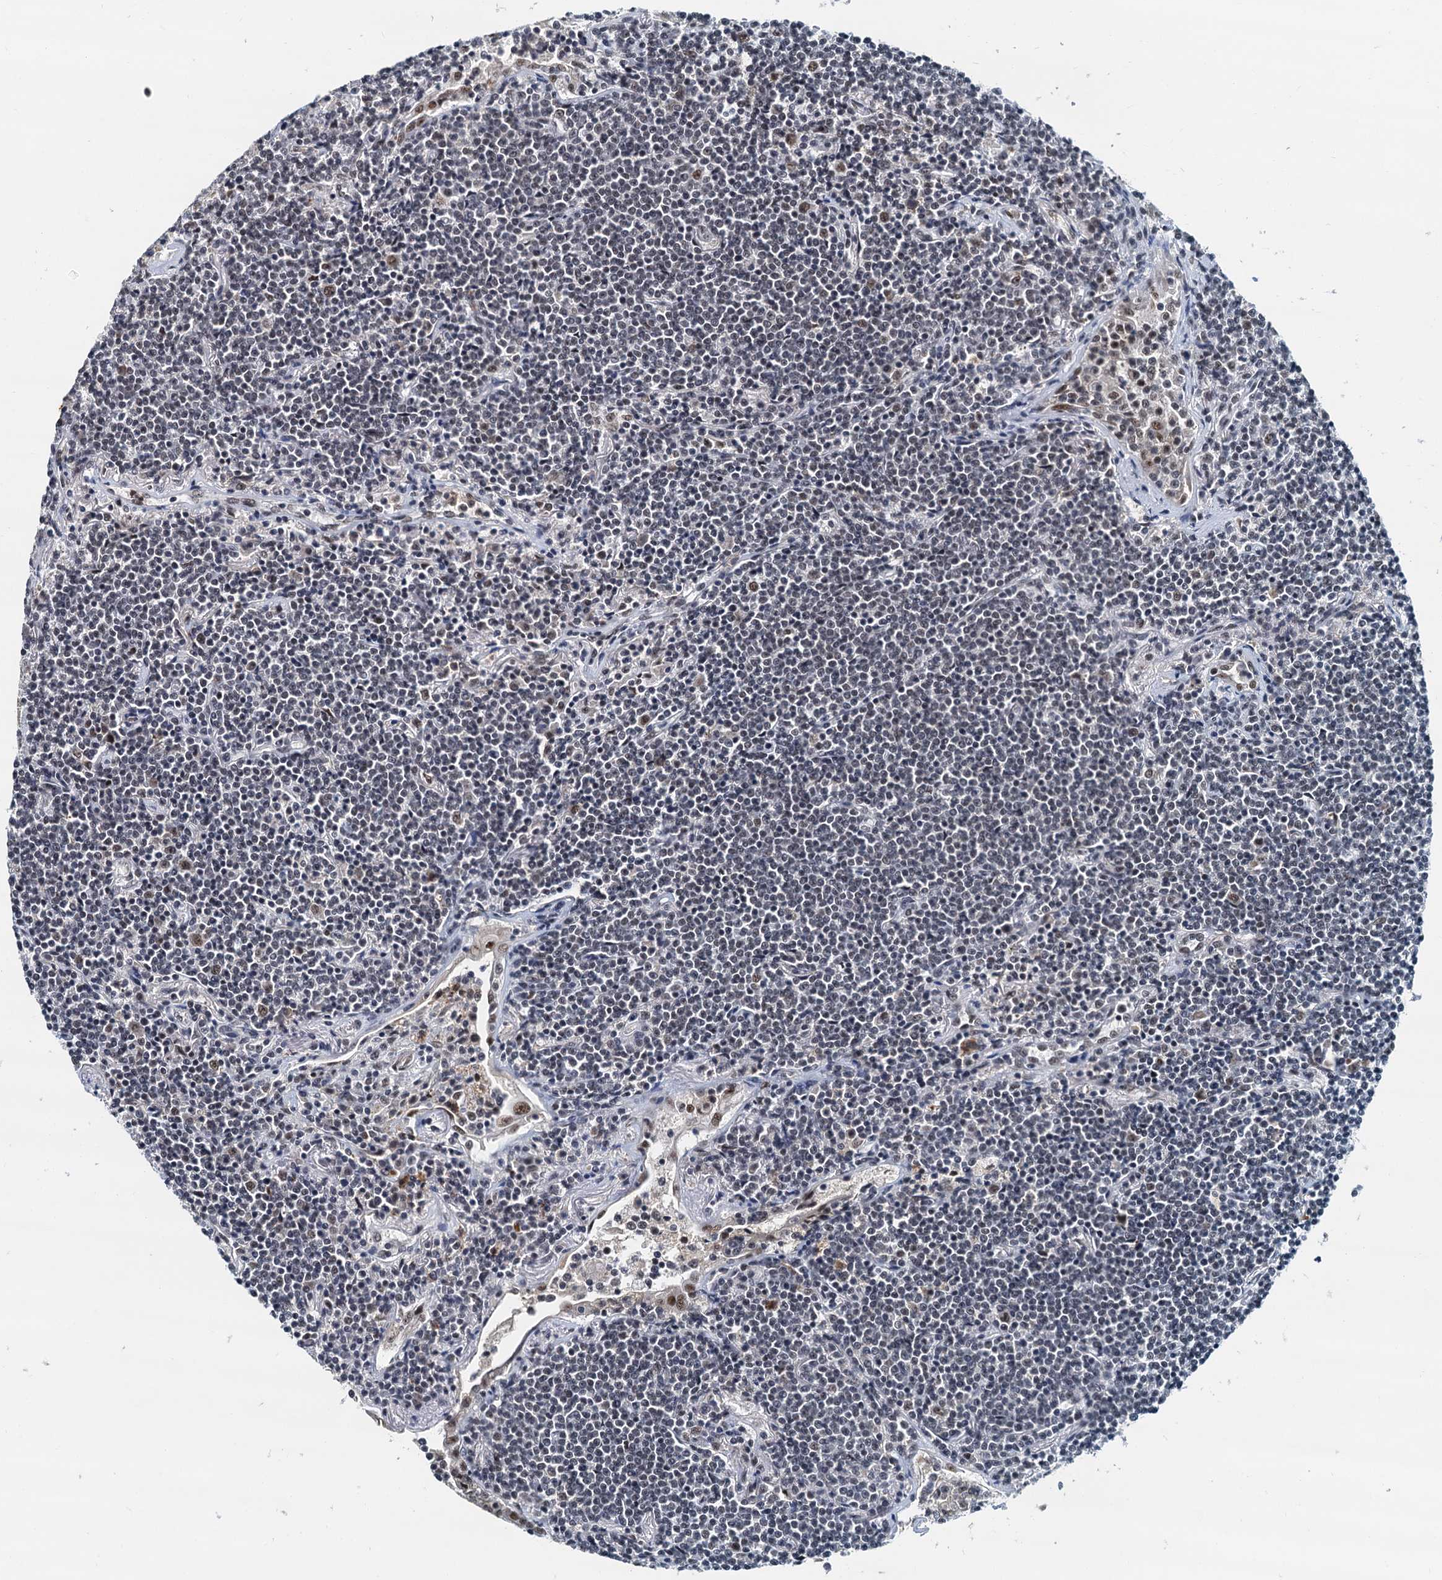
{"staining": {"intensity": "weak", "quantity": "25%-75%", "location": "nuclear"}, "tissue": "lymphoma", "cell_type": "Tumor cells", "image_type": "cancer", "snomed": [{"axis": "morphology", "description": "Malignant lymphoma, non-Hodgkin's type, Low grade"}, {"axis": "topography", "description": "Lung"}], "caption": "High-magnification brightfield microscopy of malignant lymphoma, non-Hodgkin's type (low-grade) stained with DAB (3,3'-diaminobenzidine) (brown) and counterstained with hematoxylin (blue). tumor cells exhibit weak nuclear positivity is seen in about25%-75% of cells.", "gene": "SNRPD1", "patient": {"sex": "female", "age": 71}}